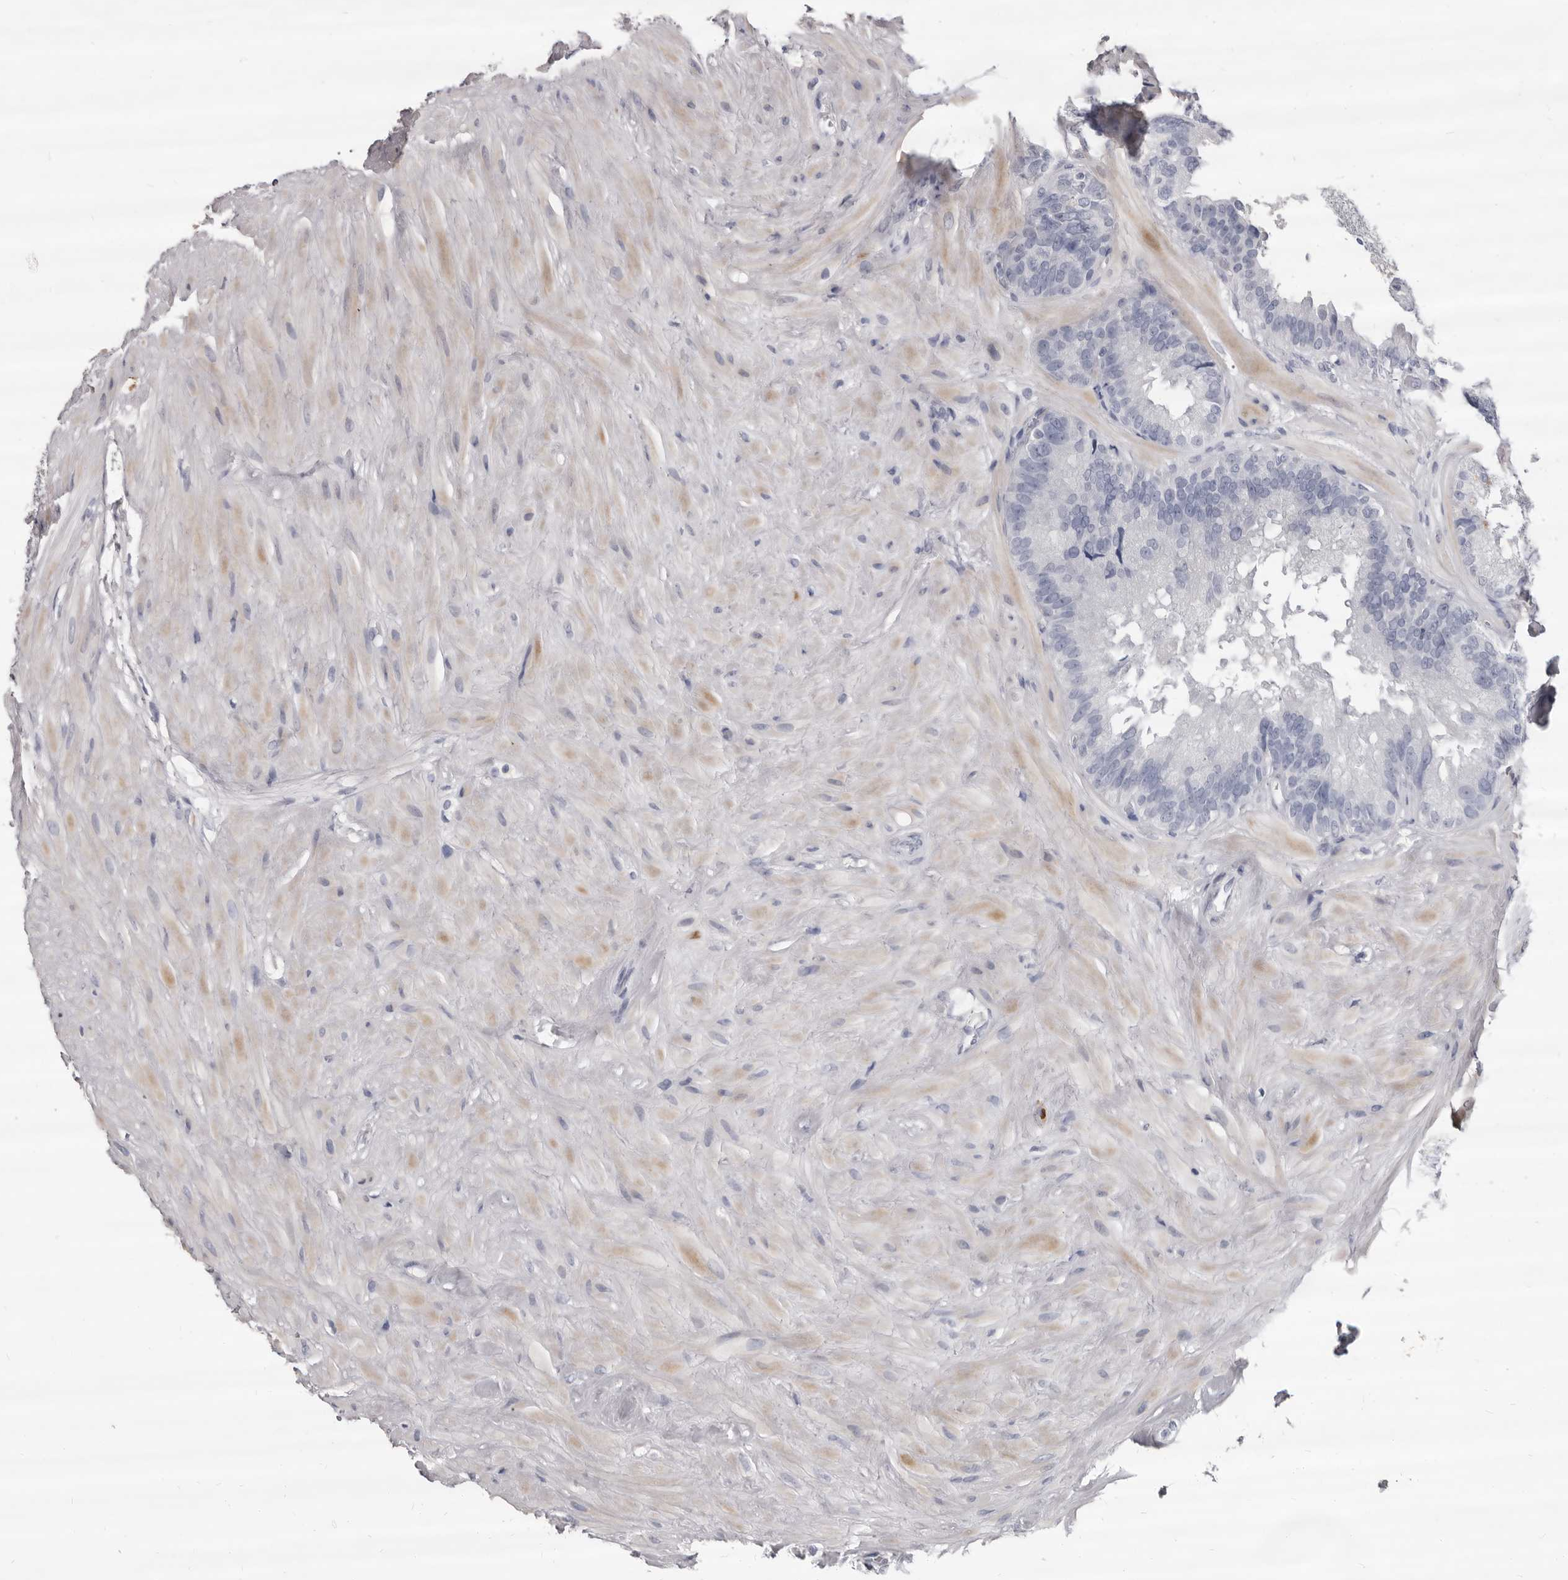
{"staining": {"intensity": "negative", "quantity": "none", "location": "none"}, "tissue": "seminal vesicle", "cell_type": "Glandular cells", "image_type": "normal", "snomed": [{"axis": "morphology", "description": "Normal tissue, NOS"}, {"axis": "topography", "description": "Seminal veicle"}], "caption": "The micrograph exhibits no staining of glandular cells in unremarkable seminal vesicle. Nuclei are stained in blue.", "gene": "GZMH", "patient": {"sex": "male", "age": 80}}